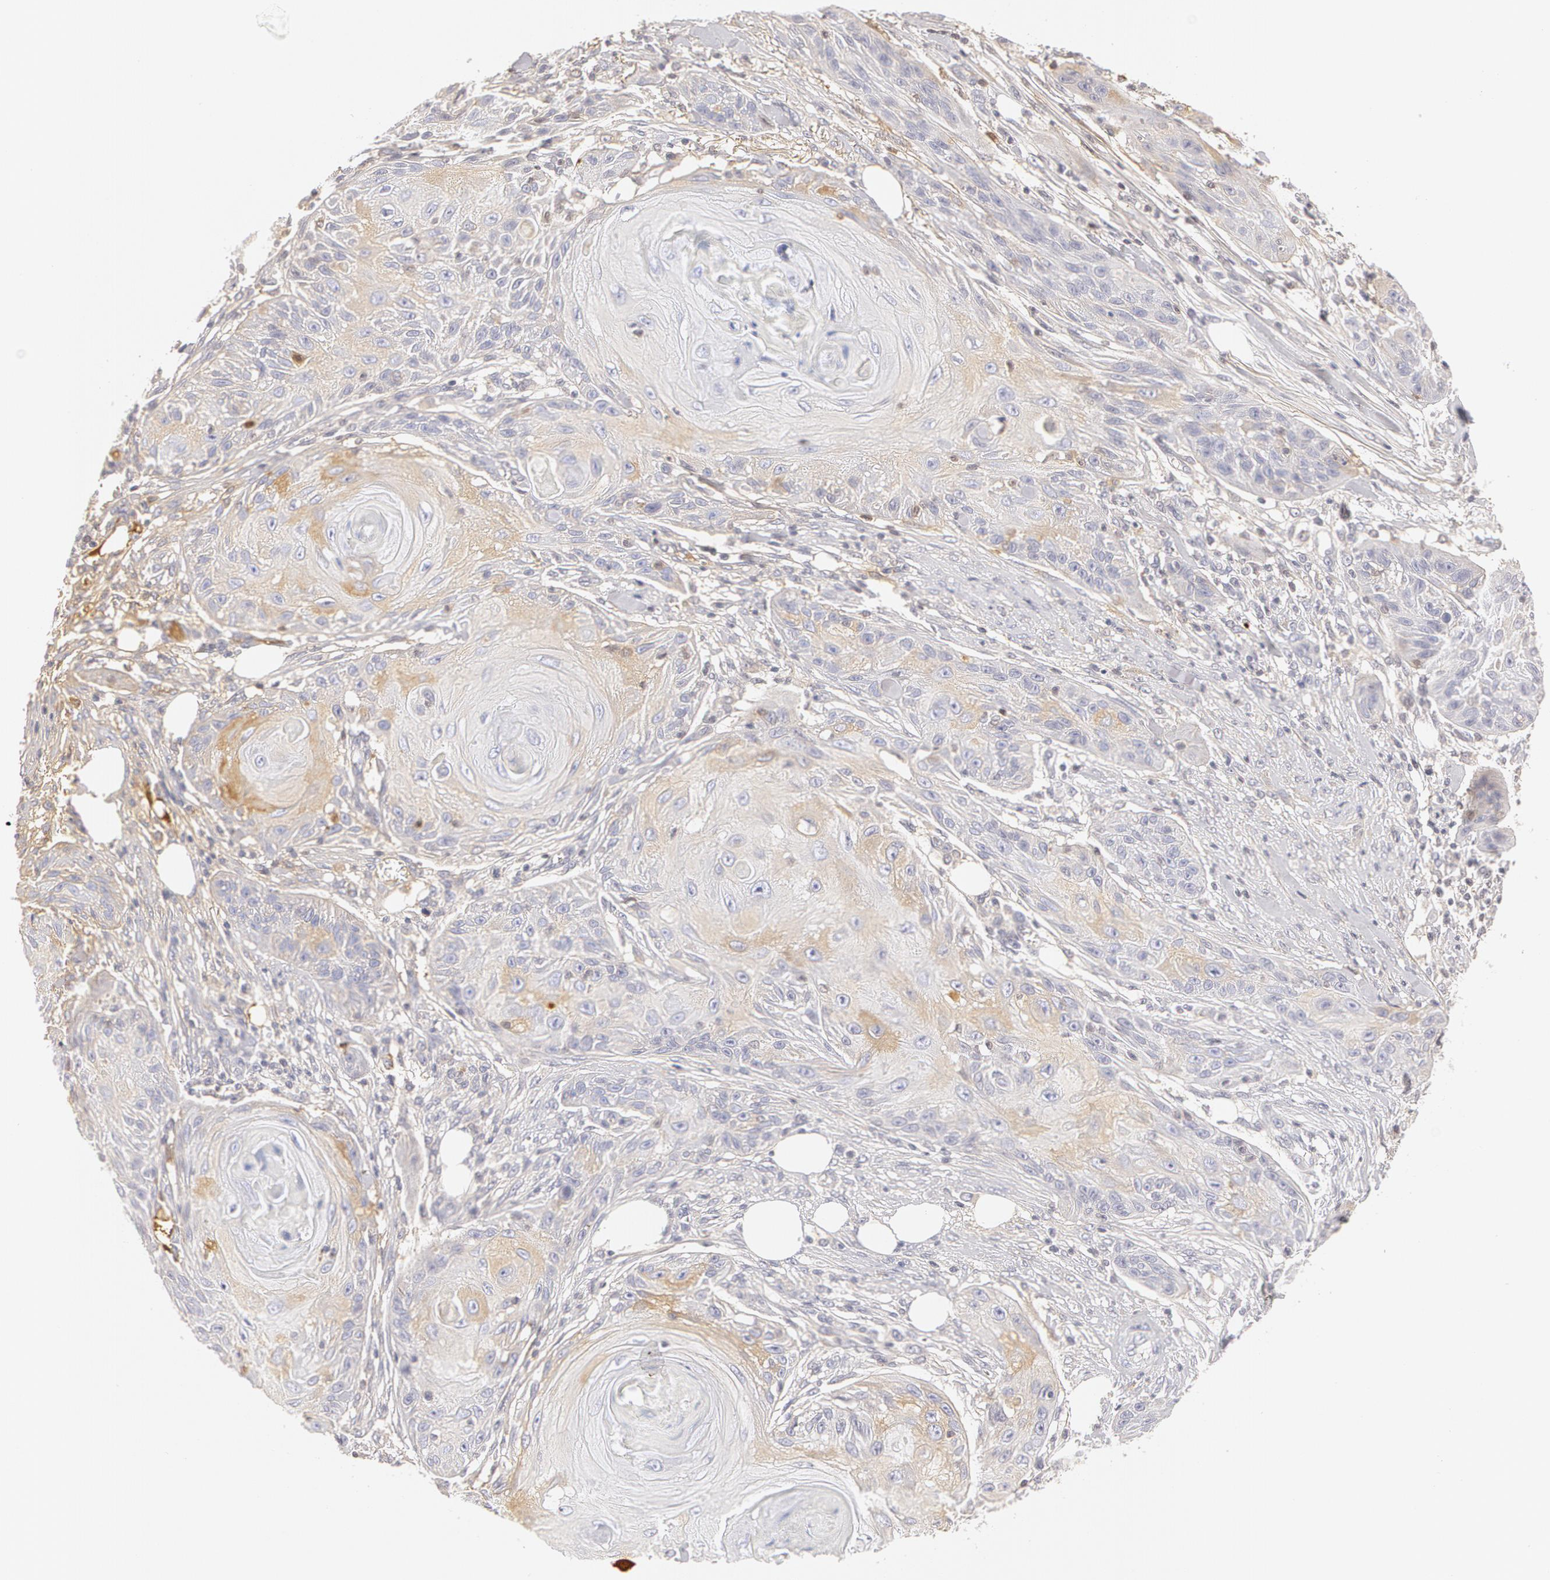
{"staining": {"intensity": "negative", "quantity": "none", "location": "none"}, "tissue": "skin cancer", "cell_type": "Tumor cells", "image_type": "cancer", "snomed": [{"axis": "morphology", "description": "Squamous cell carcinoma, NOS"}, {"axis": "topography", "description": "Skin"}], "caption": "The micrograph exhibits no staining of tumor cells in skin squamous cell carcinoma.", "gene": "AHSG", "patient": {"sex": "female", "age": 88}}